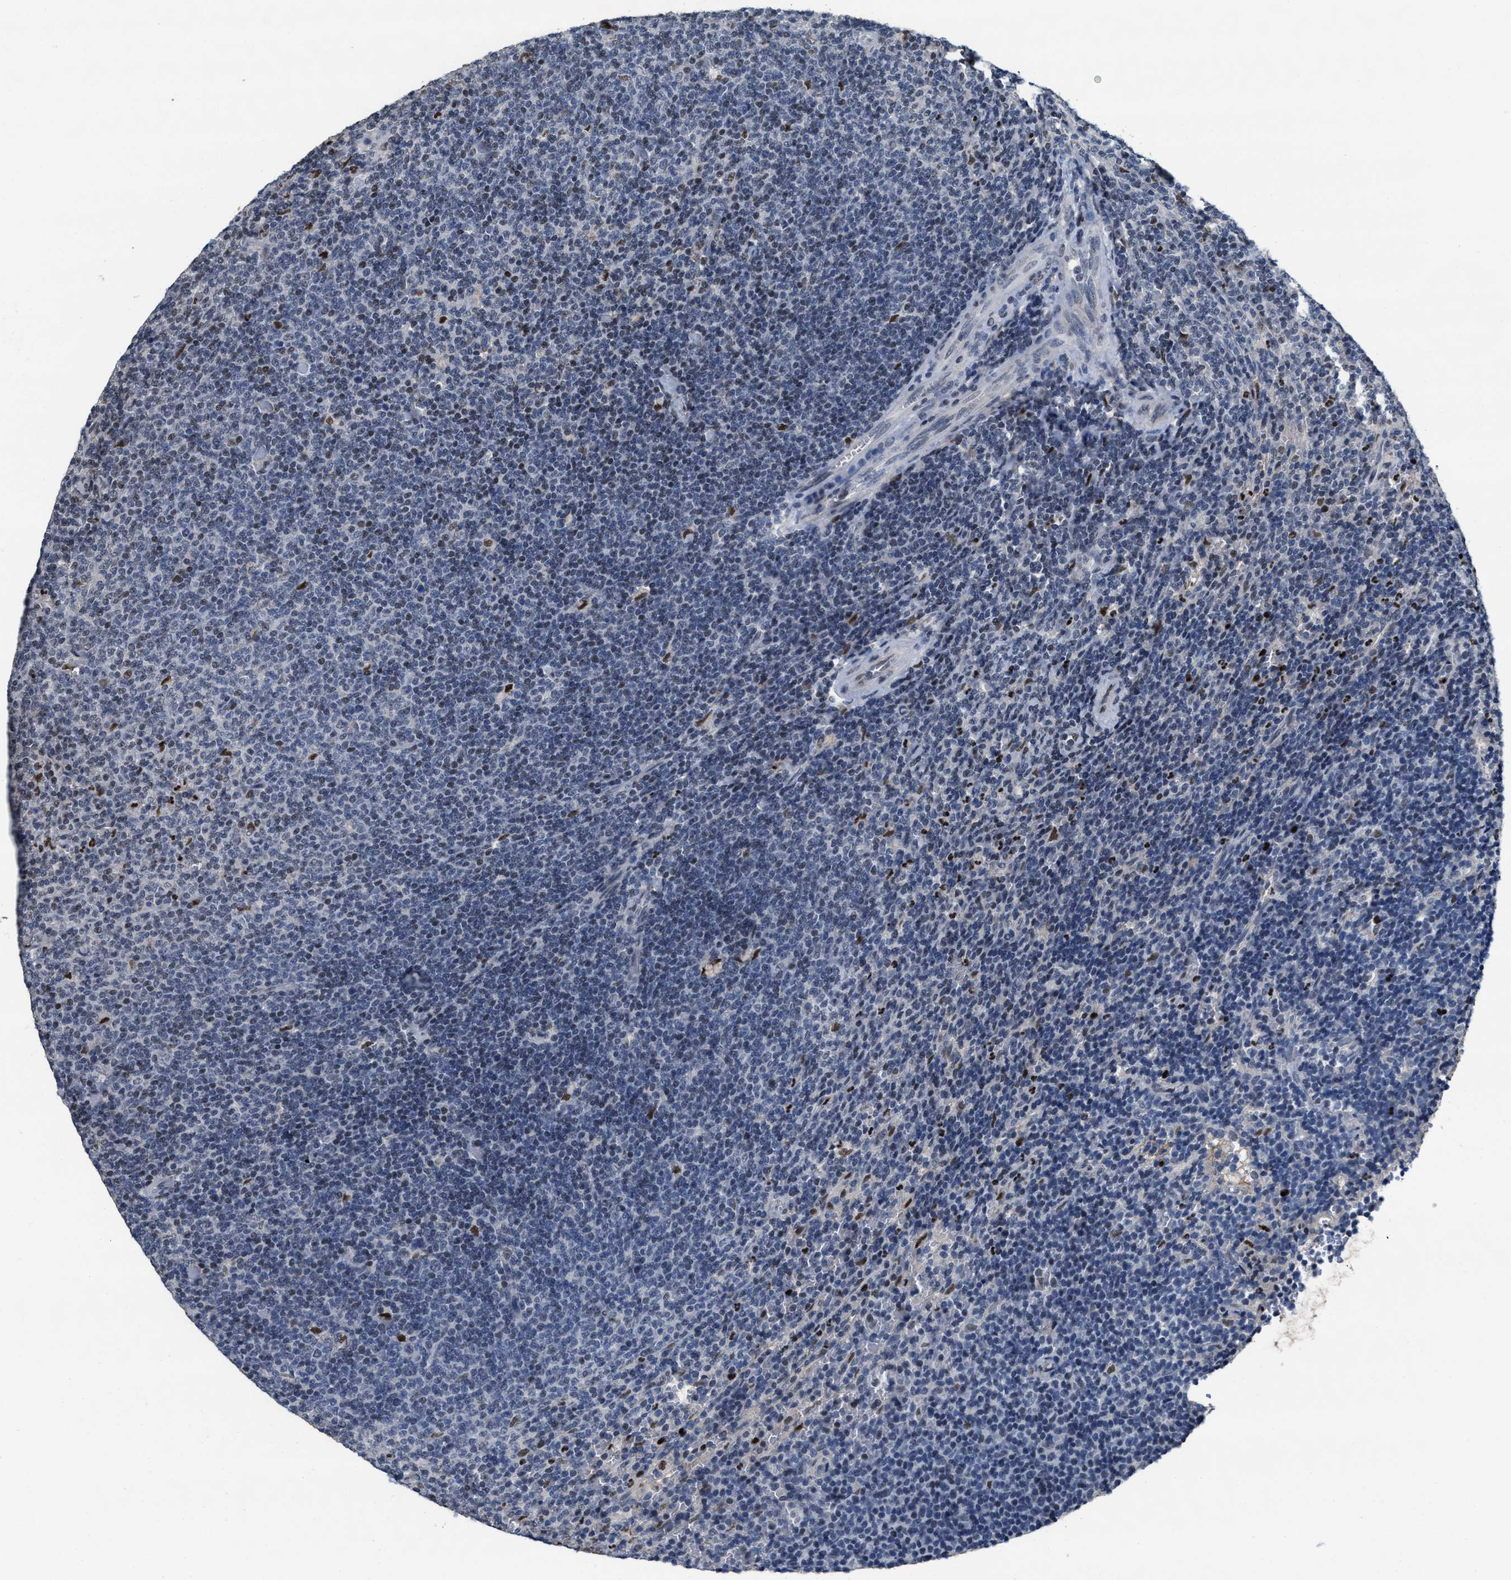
{"staining": {"intensity": "moderate", "quantity": "<25%", "location": "nuclear"}, "tissue": "lymphoma", "cell_type": "Tumor cells", "image_type": "cancer", "snomed": [{"axis": "morphology", "description": "Malignant lymphoma, non-Hodgkin's type, Low grade"}, {"axis": "topography", "description": "Spleen"}], "caption": "The immunohistochemical stain highlights moderate nuclear expression in tumor cells of lymphoma tissue.", "gene": "ZNF20", "patient": {"sex": "female", "age": 50}}